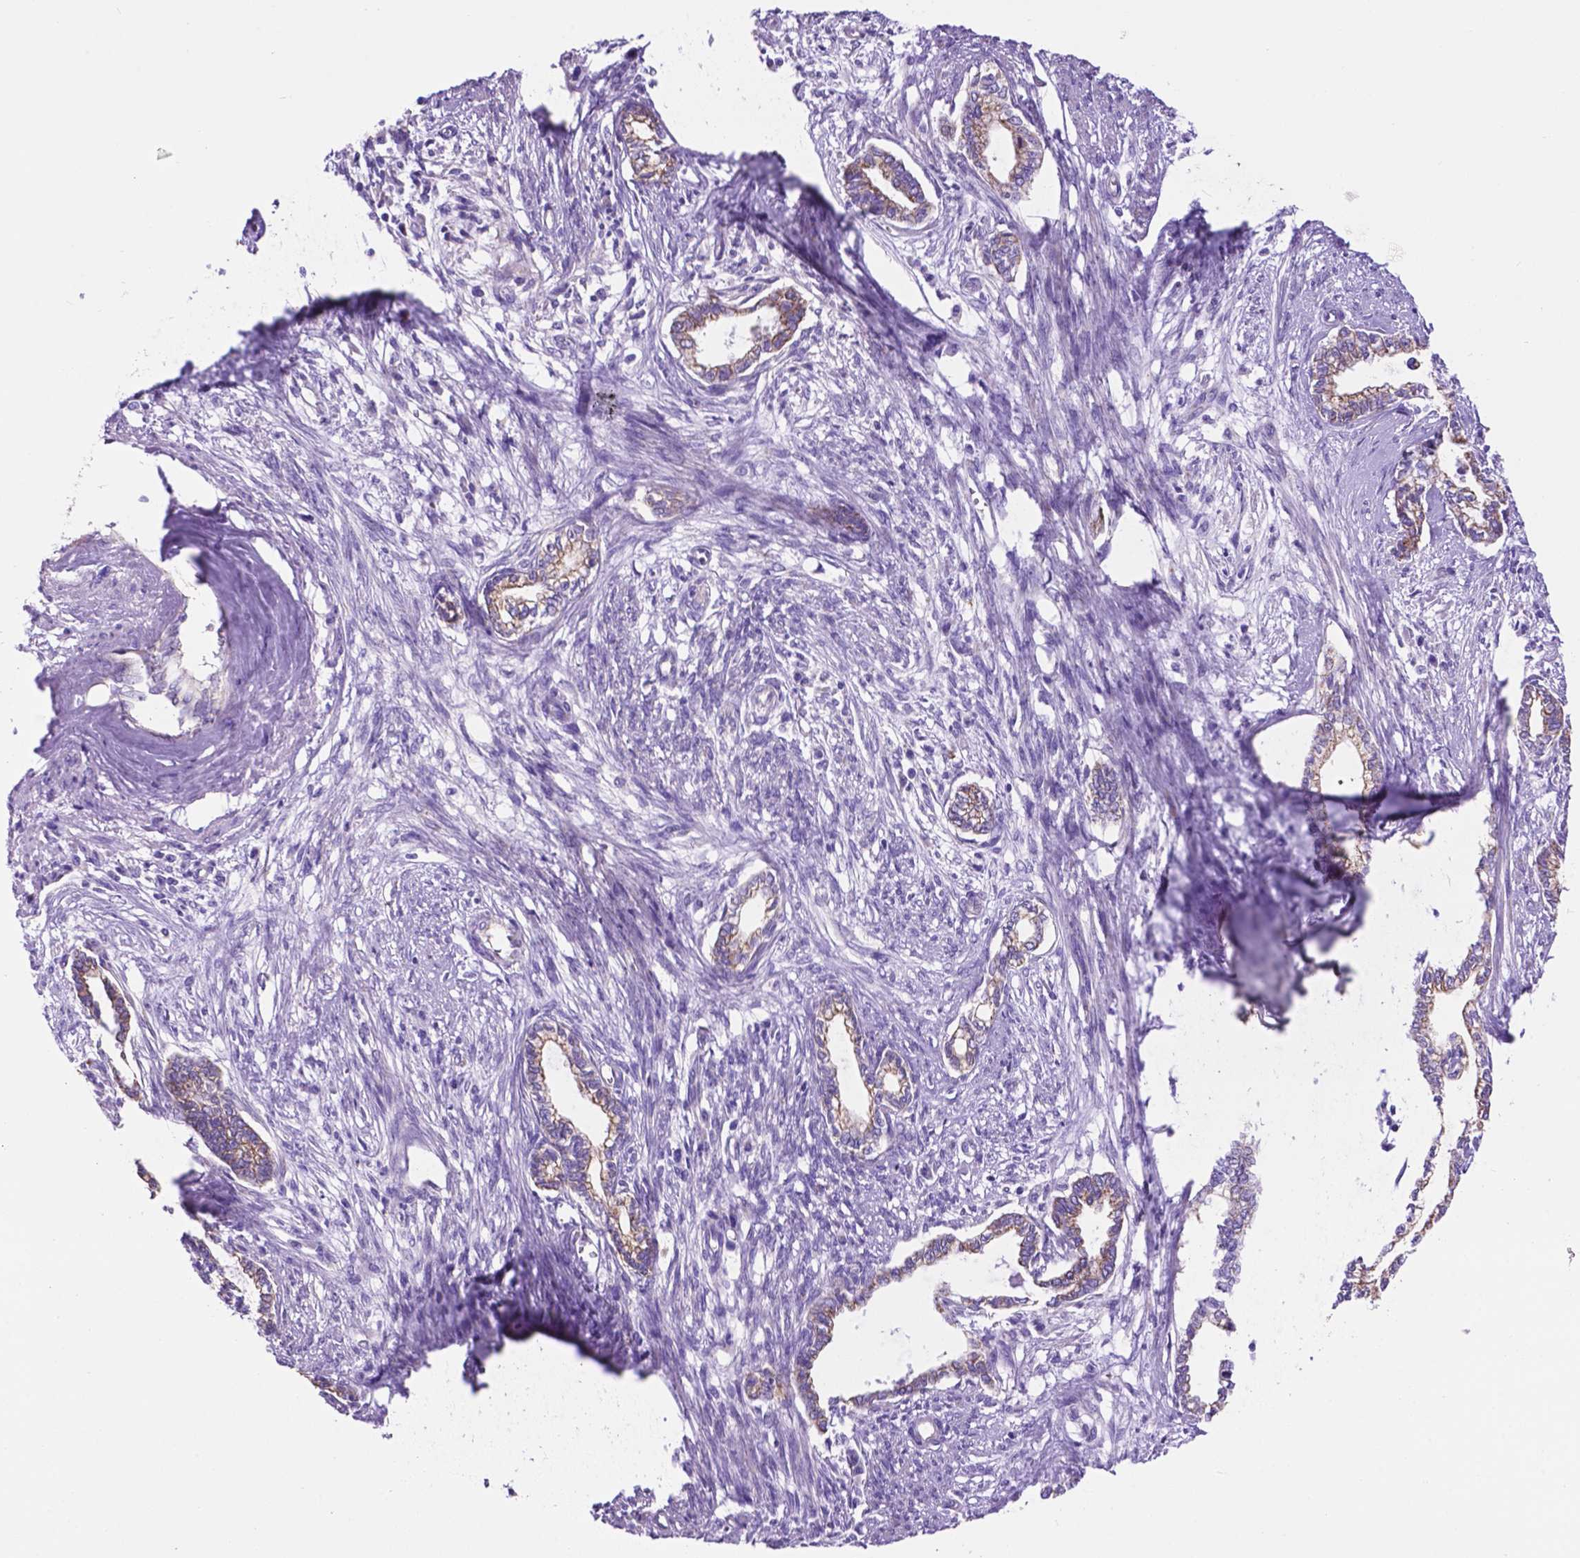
{"staining": {"intensity": "weak", "quantity": ">75%", "location": "cytoplasmic/membranous"}, "tissue": "cervical cancer", "cell_type": "Tumor cells", "image_type": "cancer", "snomed": [{"axis": "morphology", "description": "Adenocarcinoma, NOS"}, {"axis": "topography", "description": "Cervix"}], "caption": "This histopathology image shows IHC staining of human cervical cancer, with low weak cytoplasmic/membranous staining in approximately >75% of tumor cells.", "gene": "TMEM121B", "patient": {"sex": "female", "age": 62}}